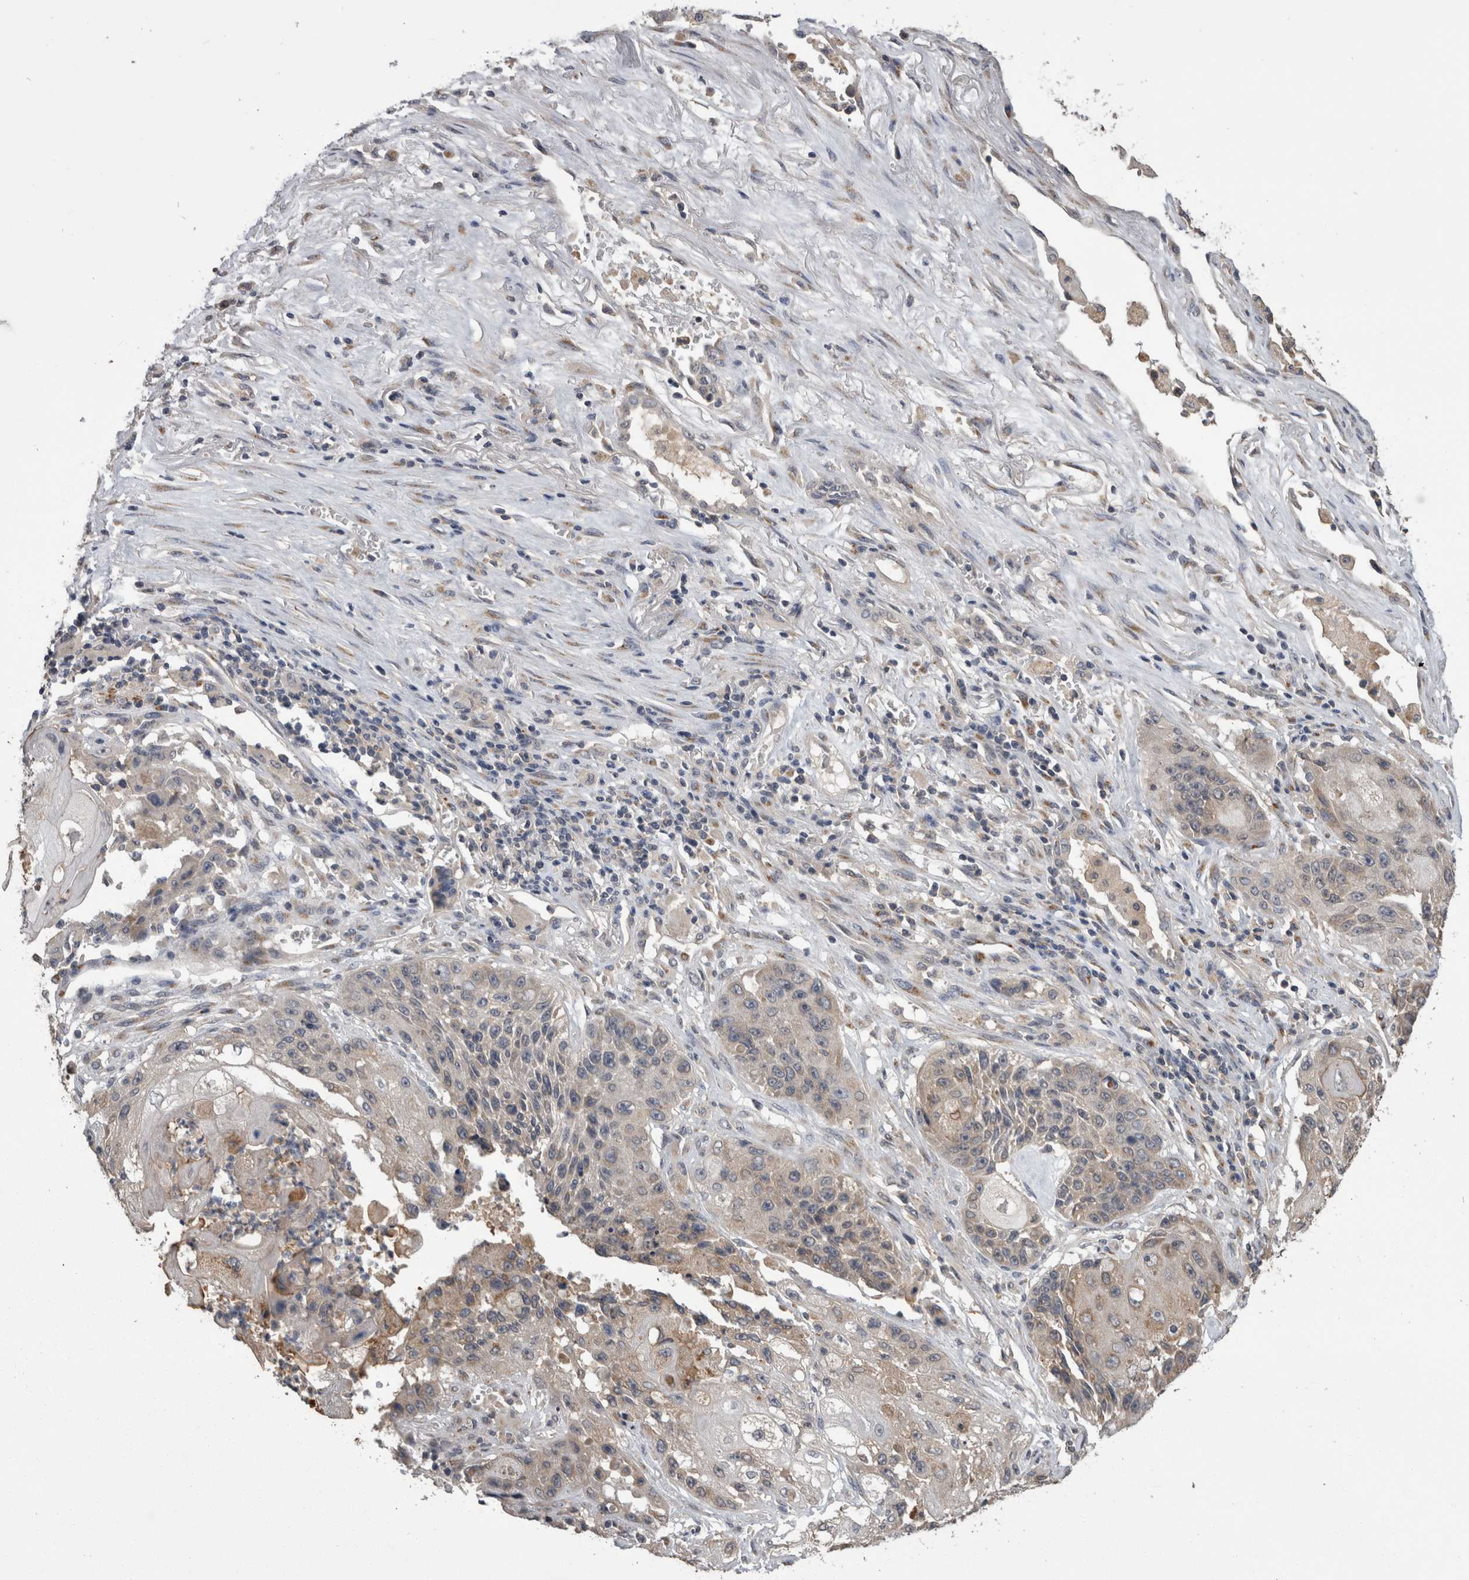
{"staining": {"intensity": "weak", "quantity": "25%-75%", "location": "cytoplasmic/membranous"}, "tissue": "lung cancer", "cell_type": "Tumor cells", "image_type": "cancer", "snomed": [{"axis": "morphology", "description": "Squamous cell carcinoma, NOS"}, {"axis": "topography", "description": "Lung"}], "caption": "Immunohistochemistry histopathology image of neoplastic tissue: human lung squamous cell carcinoma stained using IHC reveals low levels of weak protein expression localized specifically in the cytoplasmic/membranous of tumor cells, appearing as a cytoplasmic/membranous brown color.", "gene": "ANXA13", "patient": {"sex": "male", "age": 61}}